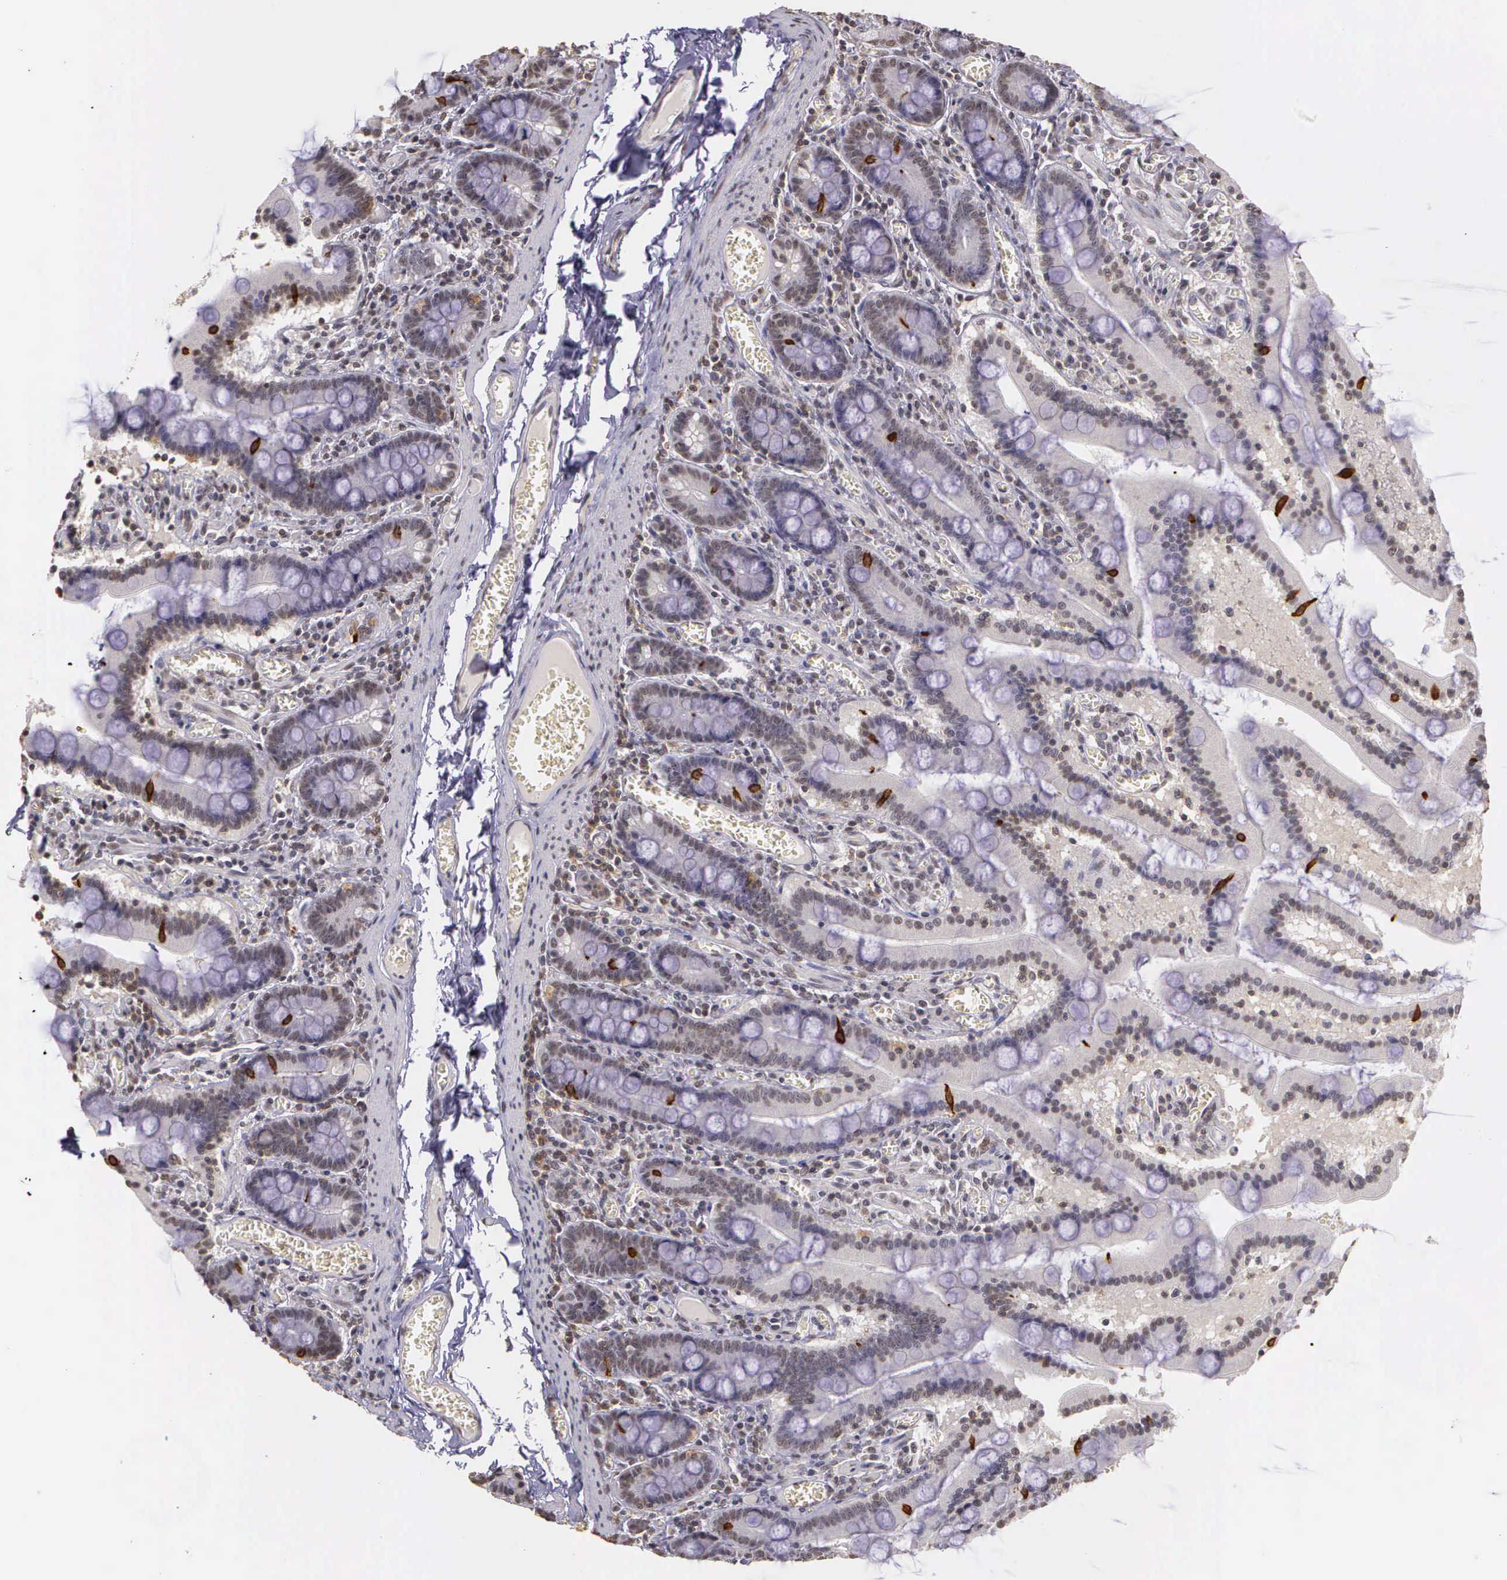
{"staining": {"intensity": "negative", "quantity": "none", "location": "none"}, "tissue": "small intestine", "cell_type": "Glandular cells", "image_type": "normal", "snomed": [{"axis": "morphology", "description": "Normal tissue, NOS"}, {"axis": "topography", "description": "Small intestine"}], "caption": "An IHC photomicrograph of benign small intestine is shown. There is no staining in glandular cells of small intestine.", "gene": "ARMCX5", "patient": {"sex": "male", "age": 59}}